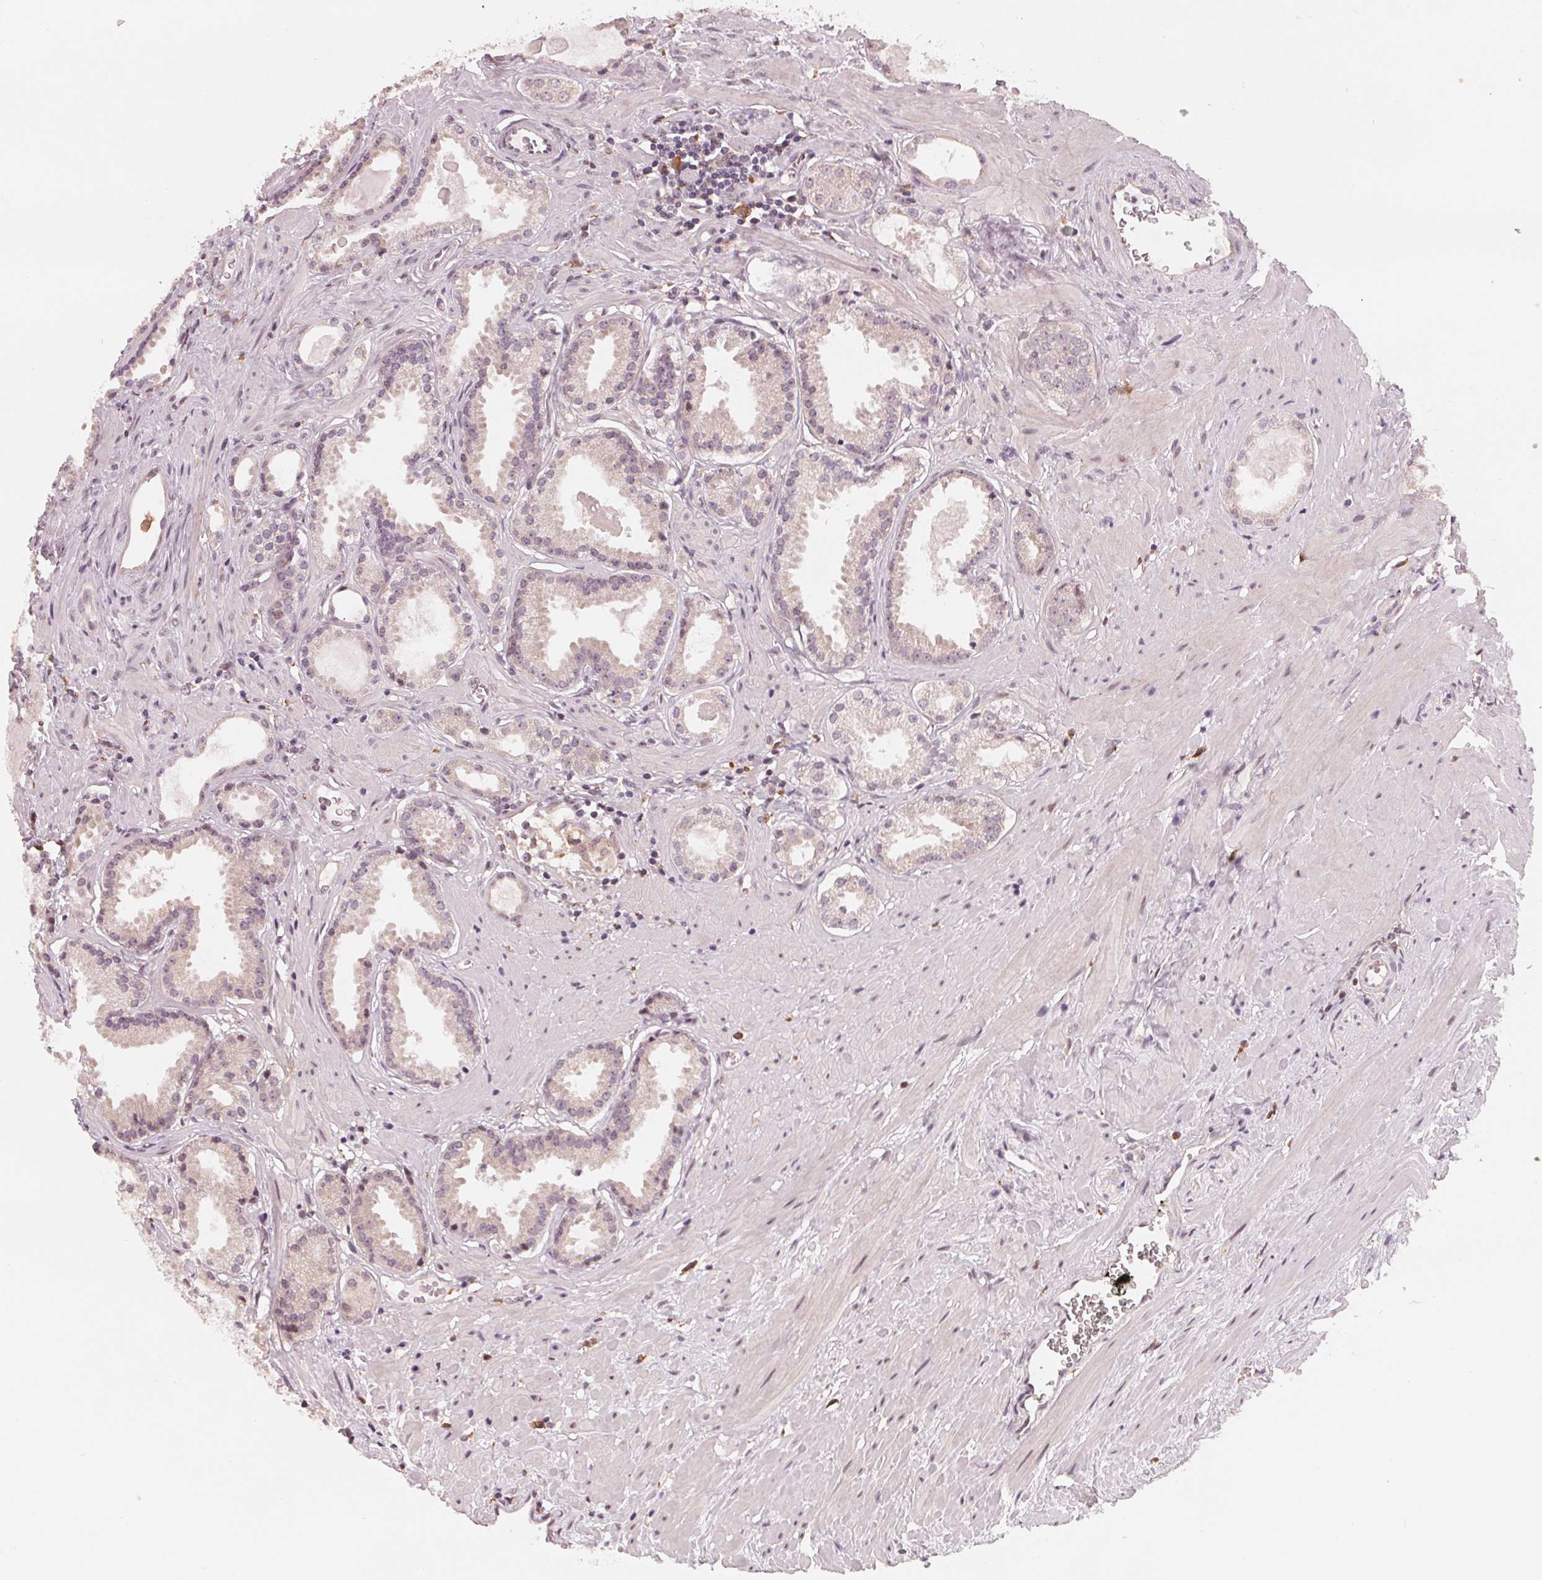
{"staining": {"intensity": "weak", "quantity": "<25%", "location": "cytoplasmic/membranous,nuclear"}, "tissue": "prostate cancer", "cell_type": "Tumor cells", "image_type": "cancer", "snomed": [{"axis": "morphology", "description": "Adenocarcinoma, NOS"}, {"axis": "morphology", "description": "Adenocarcinoma, Low grade"}, {"axis": "topography", "description": "Prostate"}], "caption": "Micrograph shows no significant protein expression in tumor cells of prostate adenocarcinoma. The staining was performed using DAB (3,3'-diaminobenzidine) to visualize the protein expression in brown, while the nuclei were stained in blue with hematoxylin (Magnification: 20x).", "gene": "IL9R", "patient": {"sex": "male", "age": 64}}